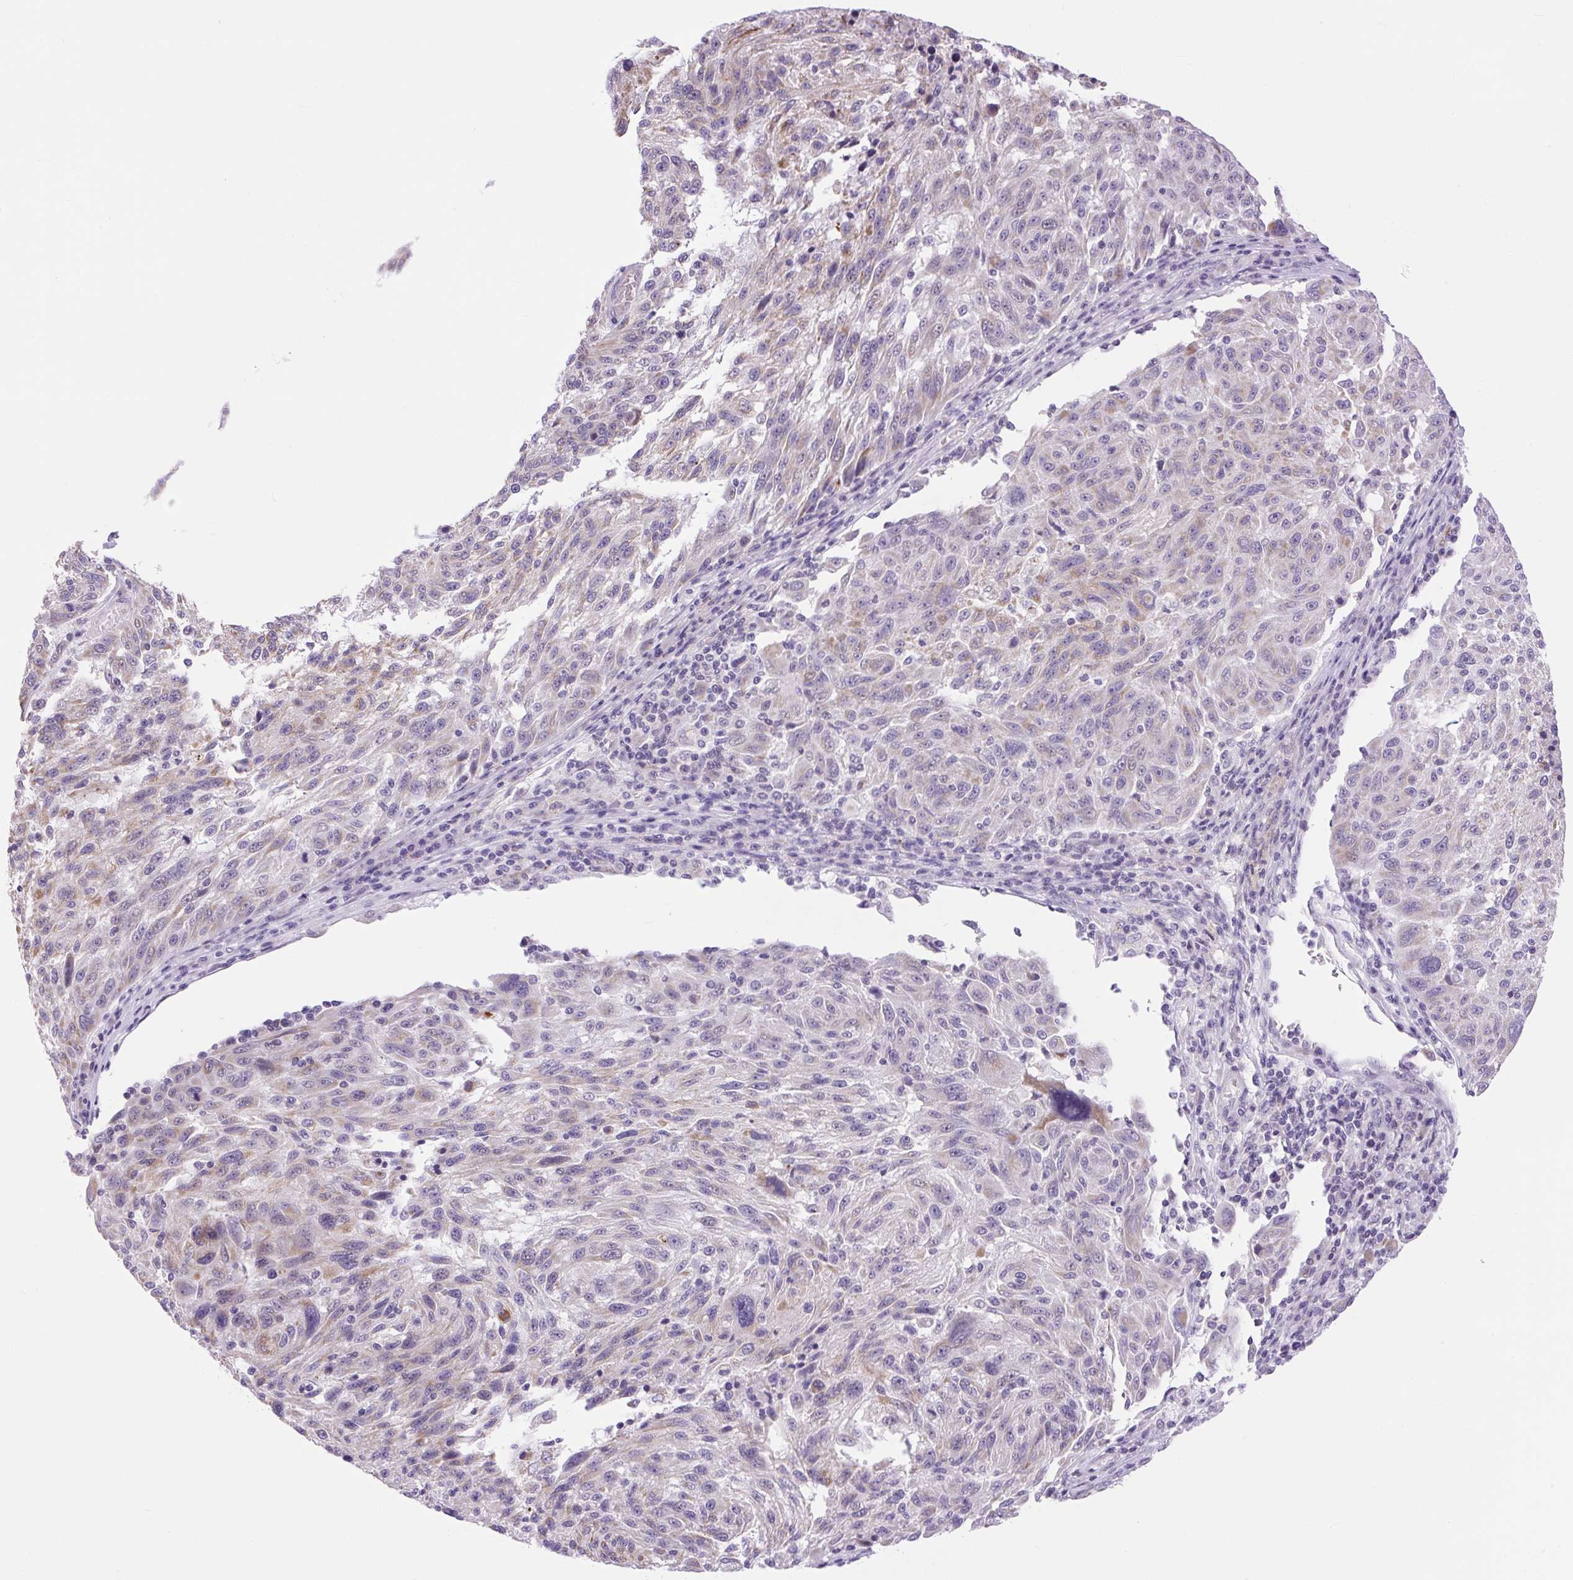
{"staining": {"intensity": "weak", "quantity": "<25%", "location": "cytoplasmic/membranous"}, "tissue": "melanoma", "cell_type": "Tumor cells", "image_type": "cancer", "snomed": [{"axis": "morphology", "description": "Malignant melanoma, NOS"}, {"axis": "topography", "description": "Skin"}], "caption": "Tumor cells are negative for protein expression in human melanoma.", "gene": "RNASE10", "patient": {"sex": "male", "age": 53}}